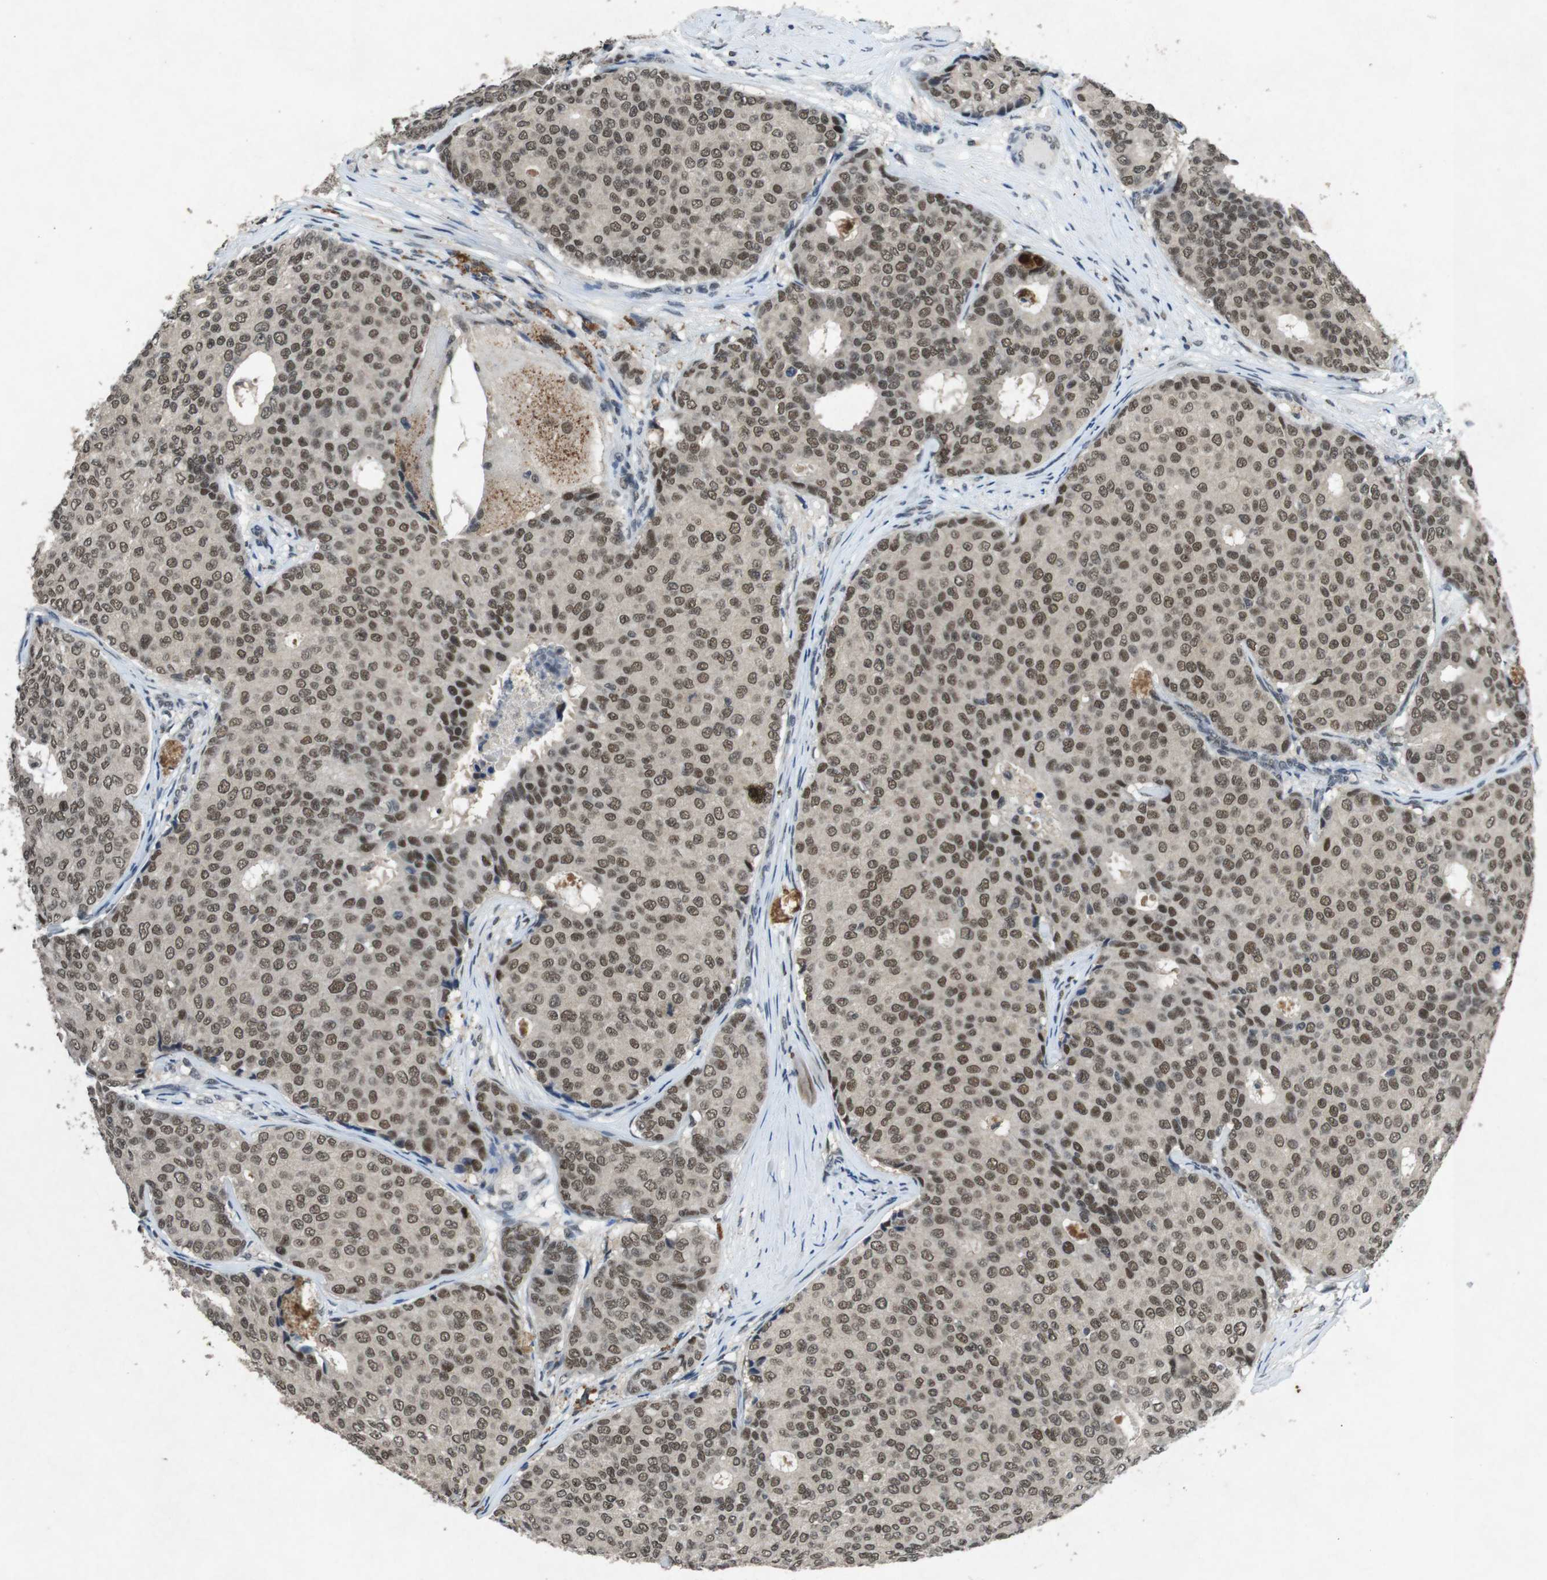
{"staining": {"intensity": "moderate", "quantity": ">75%", "location": "cytoplasmic/membranous,nuclear"}, "tissue": "breast cancer", "cell_type": "Tumor cells", "image_type": "cancer", "snomed": [{"axis": "morphology", "description": "Duct carcinoma"}, {"axis": "topography", "description": "Breast"}], "caption": "Immunohistochemistry micrograph of human breast cancer stained for a protein (brown), which displays medium levels of moderate cytoplasmic/membranous and nuclear expression in approximately >75% of tumor cells.", "gene": "USP7", "patient": {"sex": "female", "age": 75}}